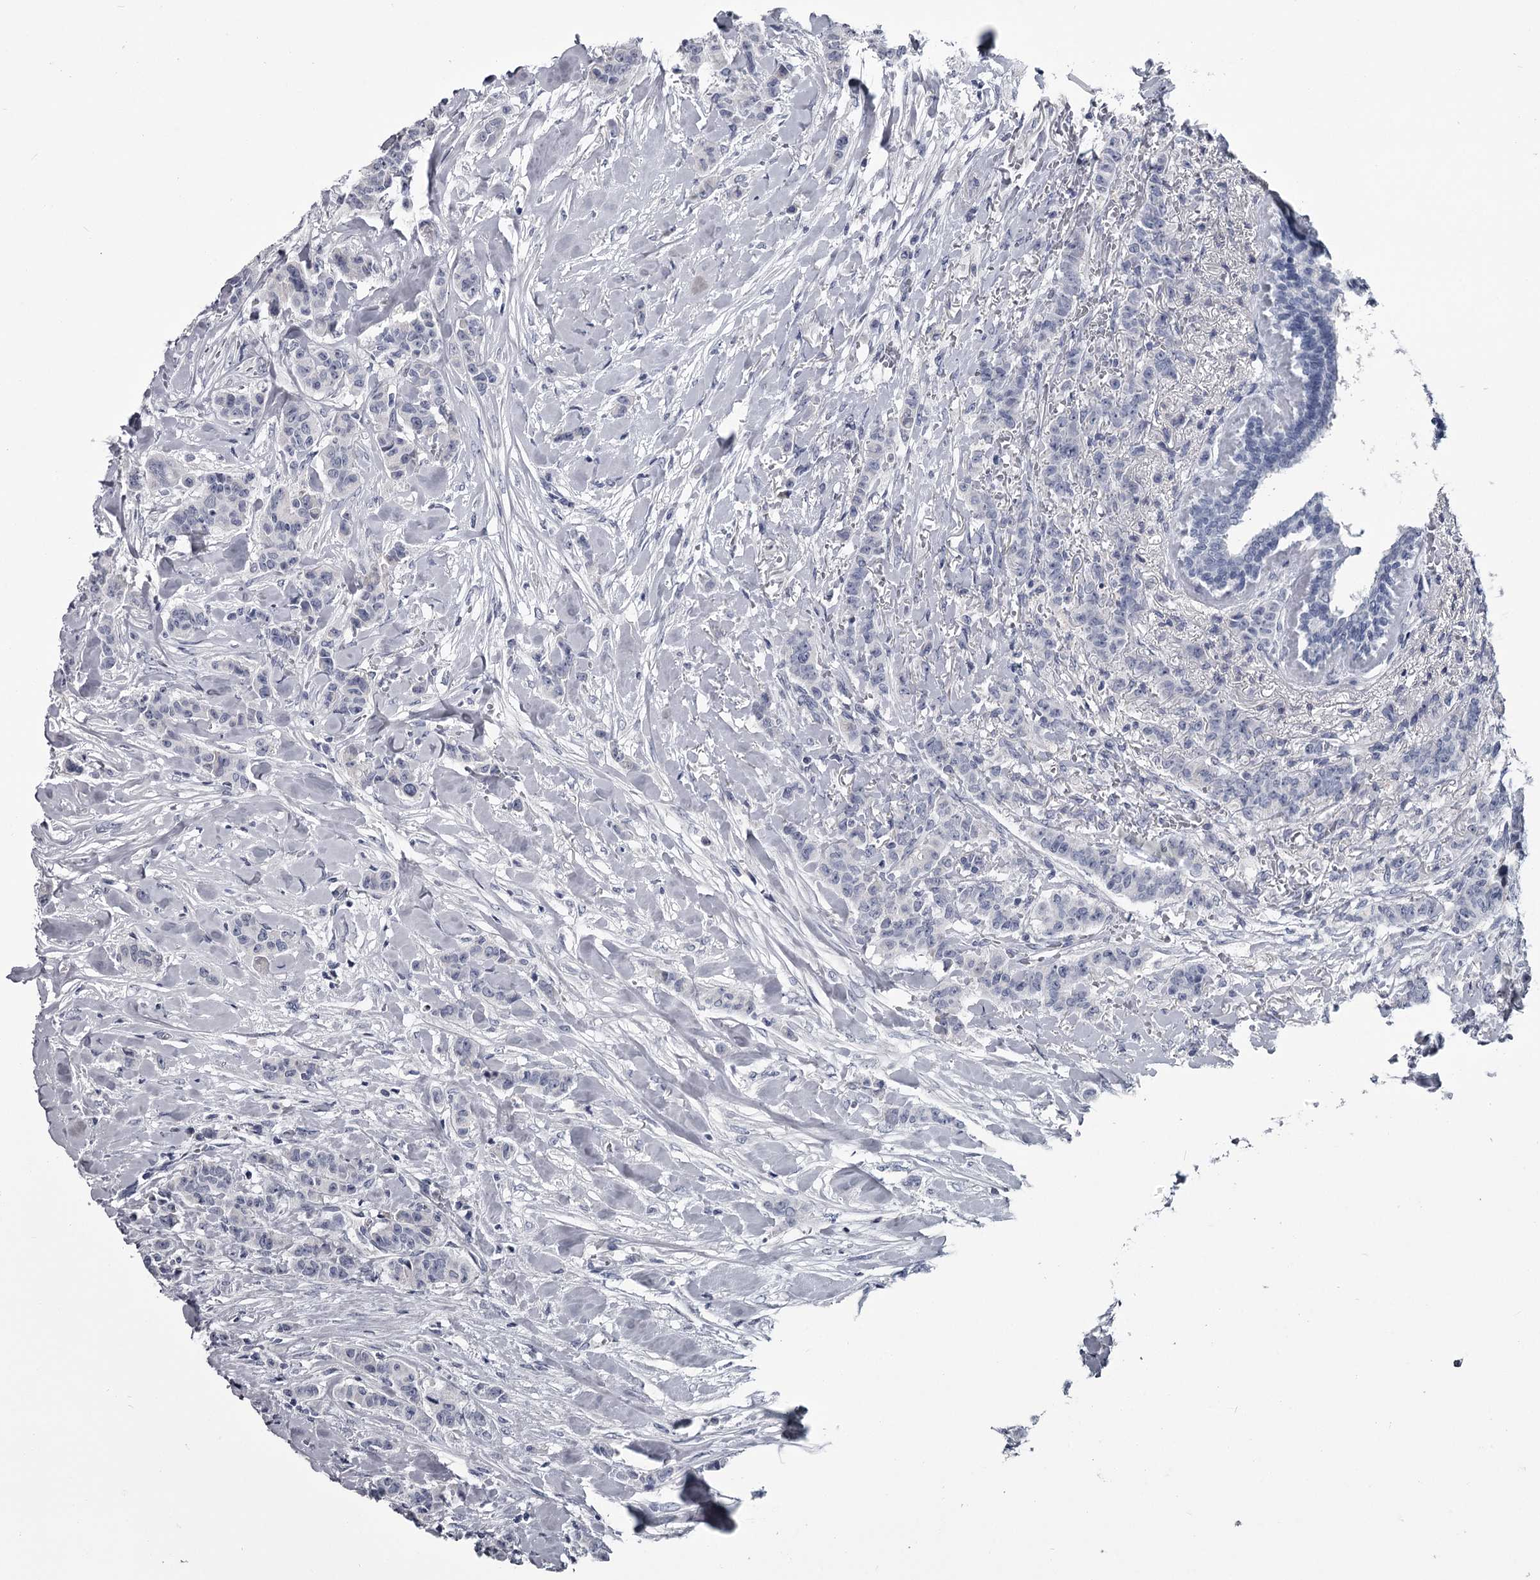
{"staining": {"intensity": "negative", "quantity": "none", "location": "none"}, "tissue": "breast cancer", "cell_type": "Tumor cells", "image_type": "cancer", "snomed": [{"axis": "morphology", "description": "Duct carcinoma"}, {"axis": "topography", "description": "Breast"}], "caption": "Tumor cells show no significant staining in breast infiltrating ductal carcinoma.", "gene": "DAO", "patient": {"sex": "female", "age": 40}}